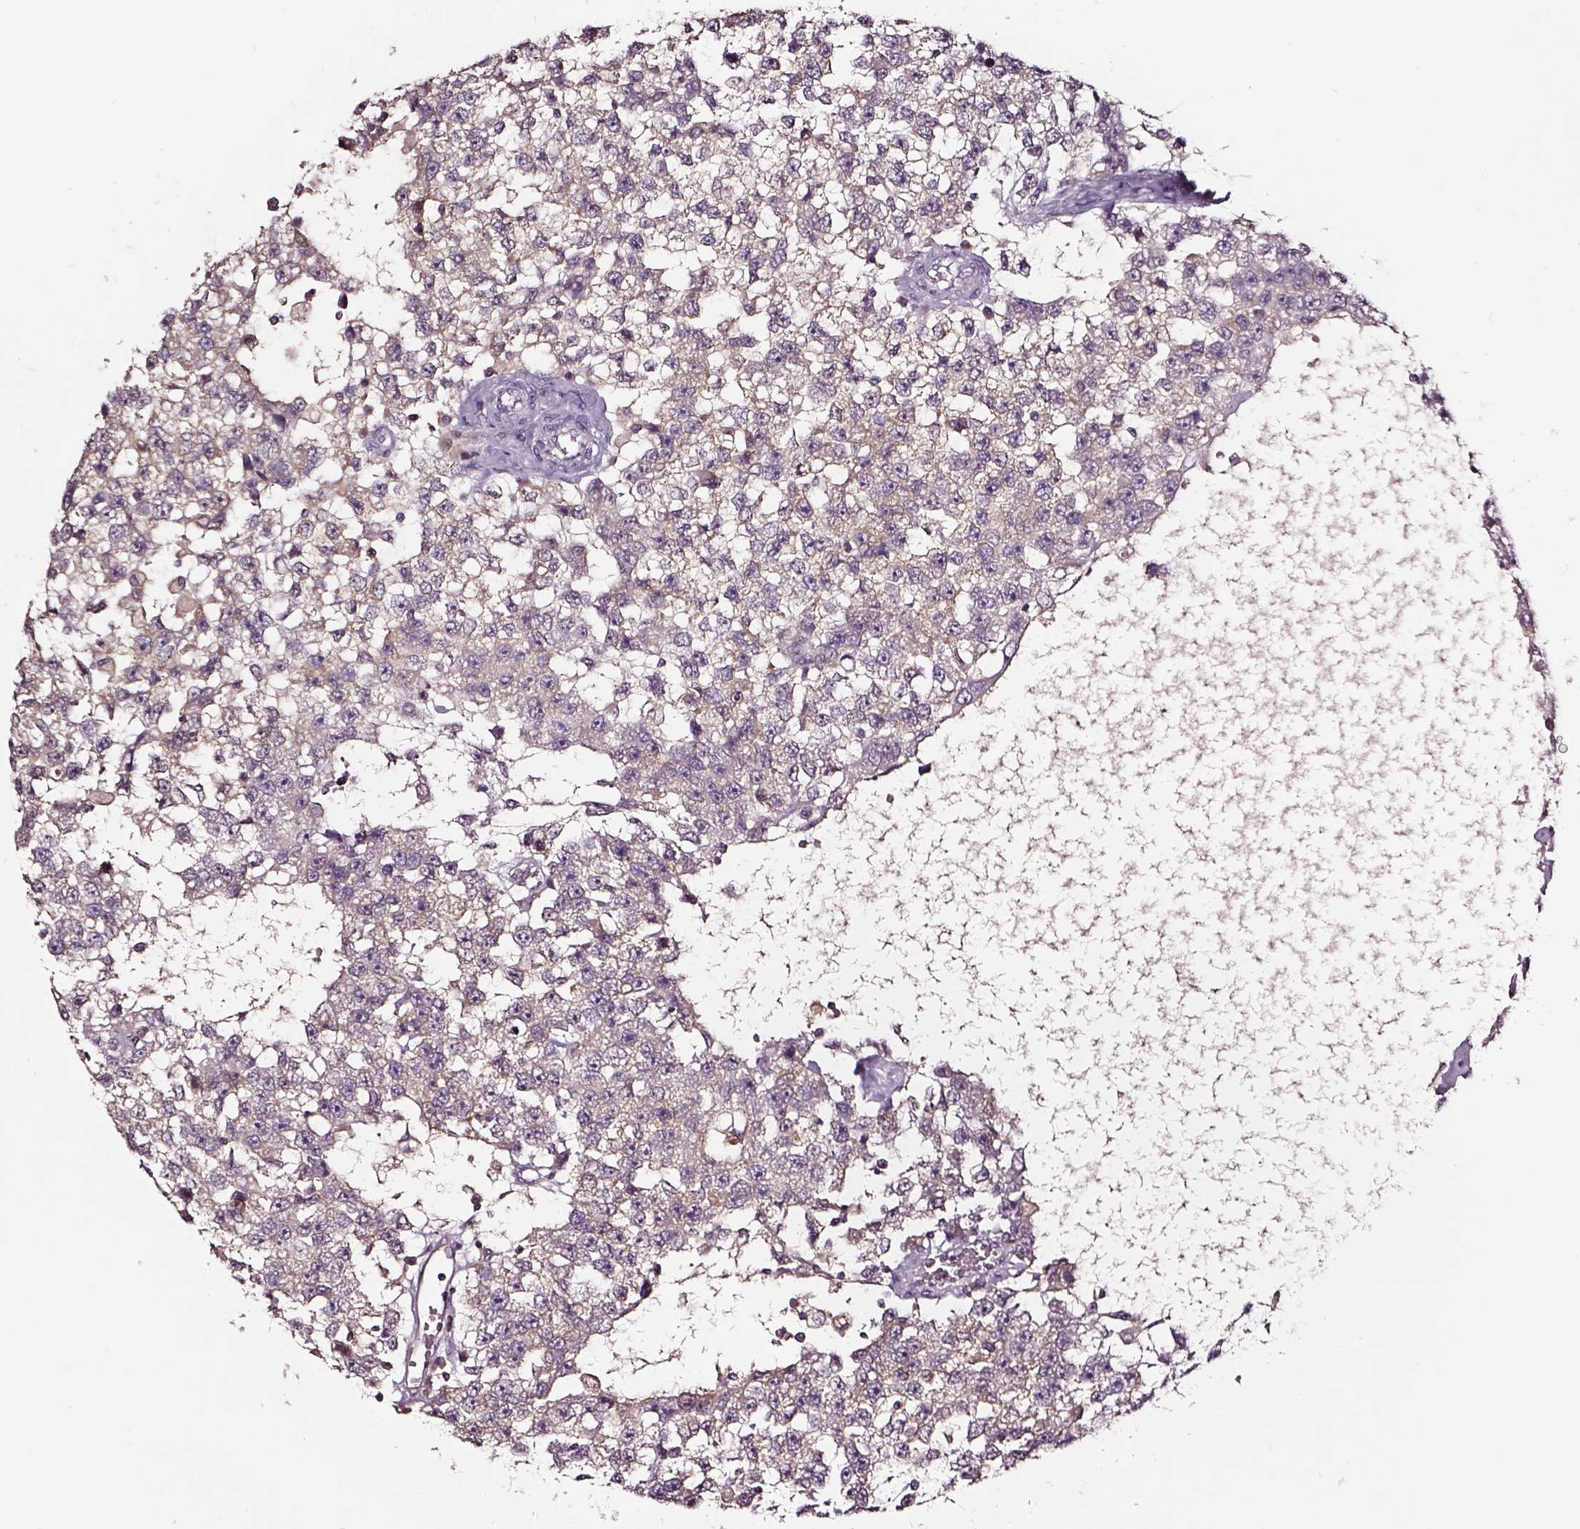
{"staining": {"intensity": "negative", "quantity": "none", "location": "none"}, "tissue": "testis cancer", "cell_type": "Tumor cells", "image_type": "cancer", "snomed": [{"axis": "morphology", "description": "Seminoma, NOS"}, {"axis": "topography", "description": "Testis"}], "caption": "An immunohistochemistry (IHC) micrograph of seminoma (testis) is shown. There is no staining in tumor cells of seminoma (testis). (Immunohistochemistry, brightfield microscopy, high magnification).", "gene": "SMIM17", "patient": {"sex": "male", "age": 34}}